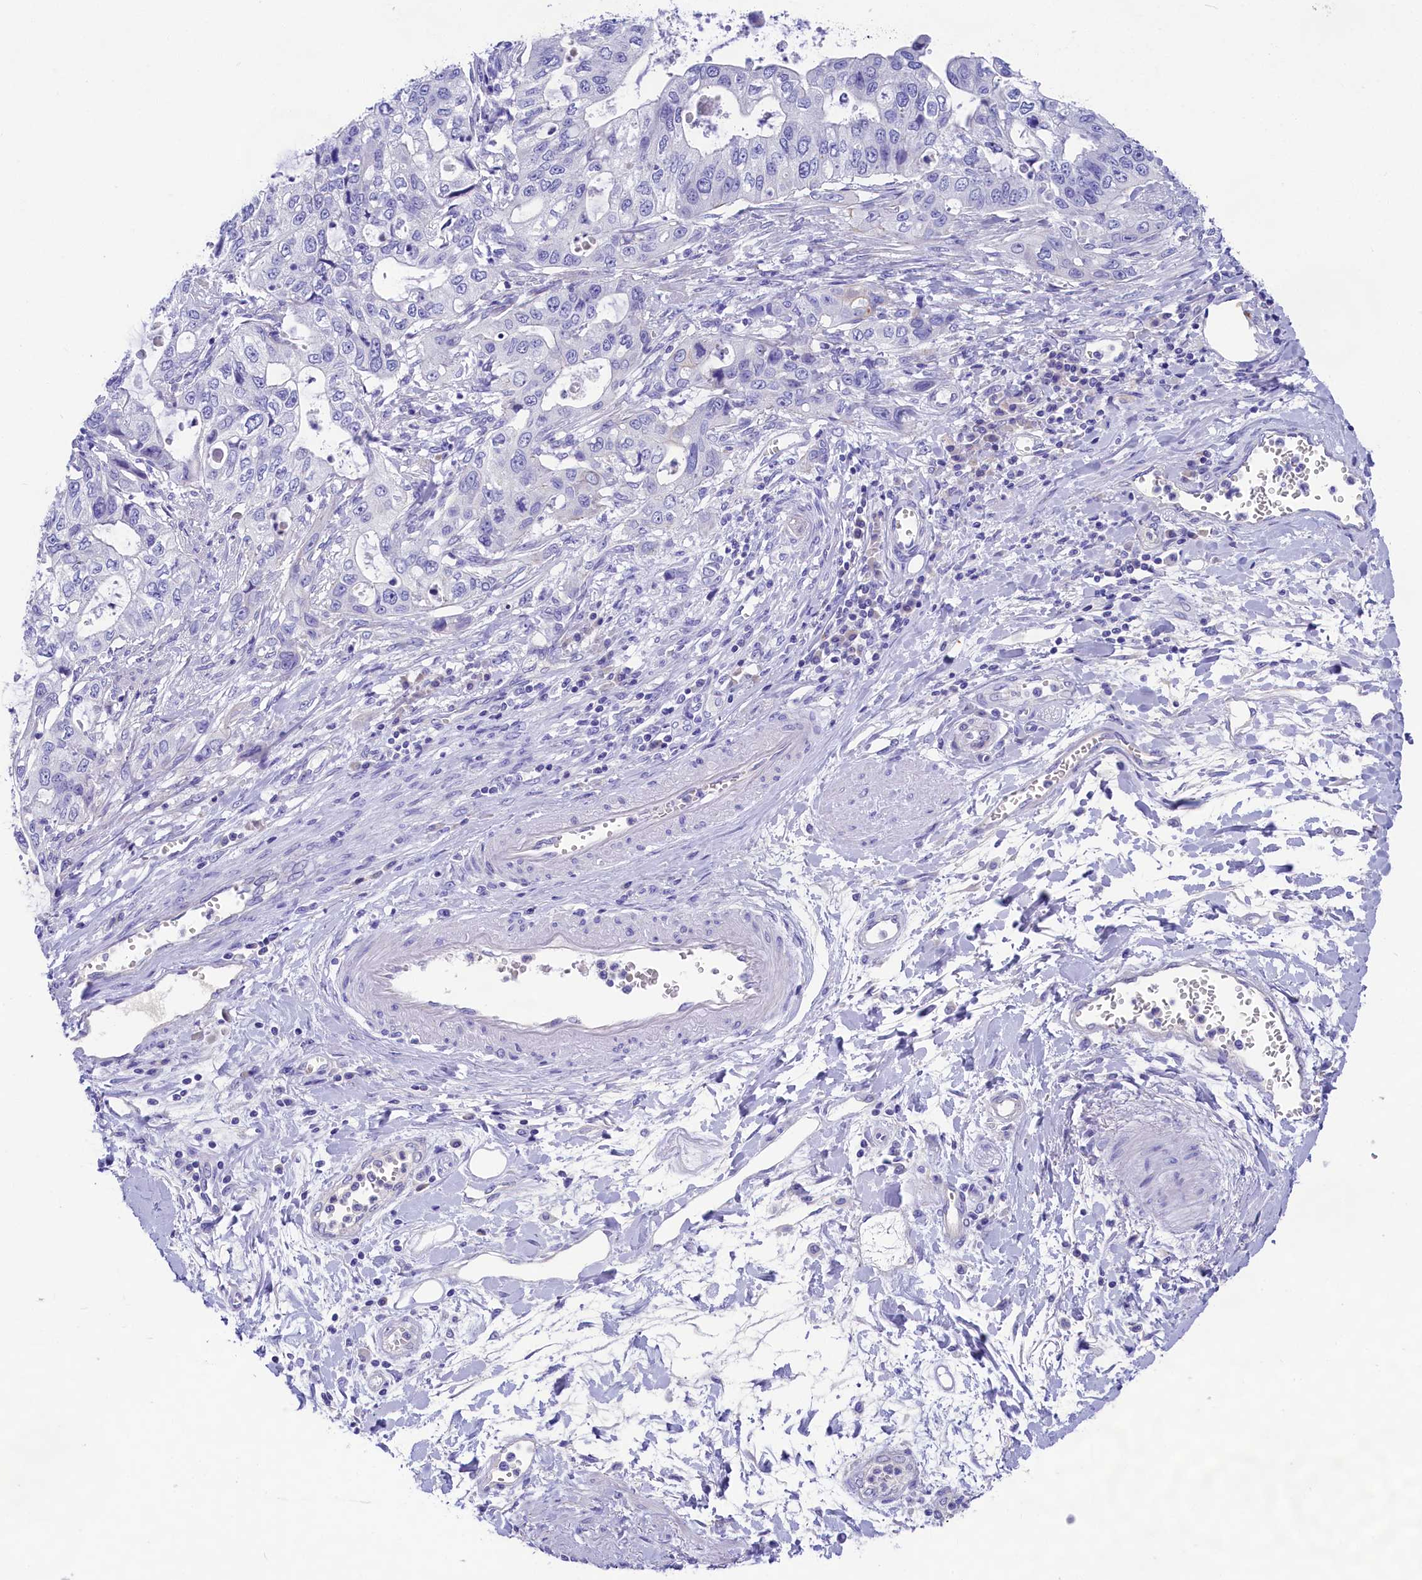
{"staining": {"intensity": "negative", "quantity": "none", "location": "none"}, "tissue": "stomach cancer", "cell_type": "Tumor cells", "image_type": "cancer", "snomed": [{"axis": "morphology", "description": "Adenocarcinoma, NOS"}, {"axis": "topography", "description": "Stomach, upper"}], "caption": "A photomicrograph of stomach cancer stained for a protein exhibits no brown staining in tumor cells.", "gene": "SULT2A1", "patient": {"sex": "female", "age": 52}}